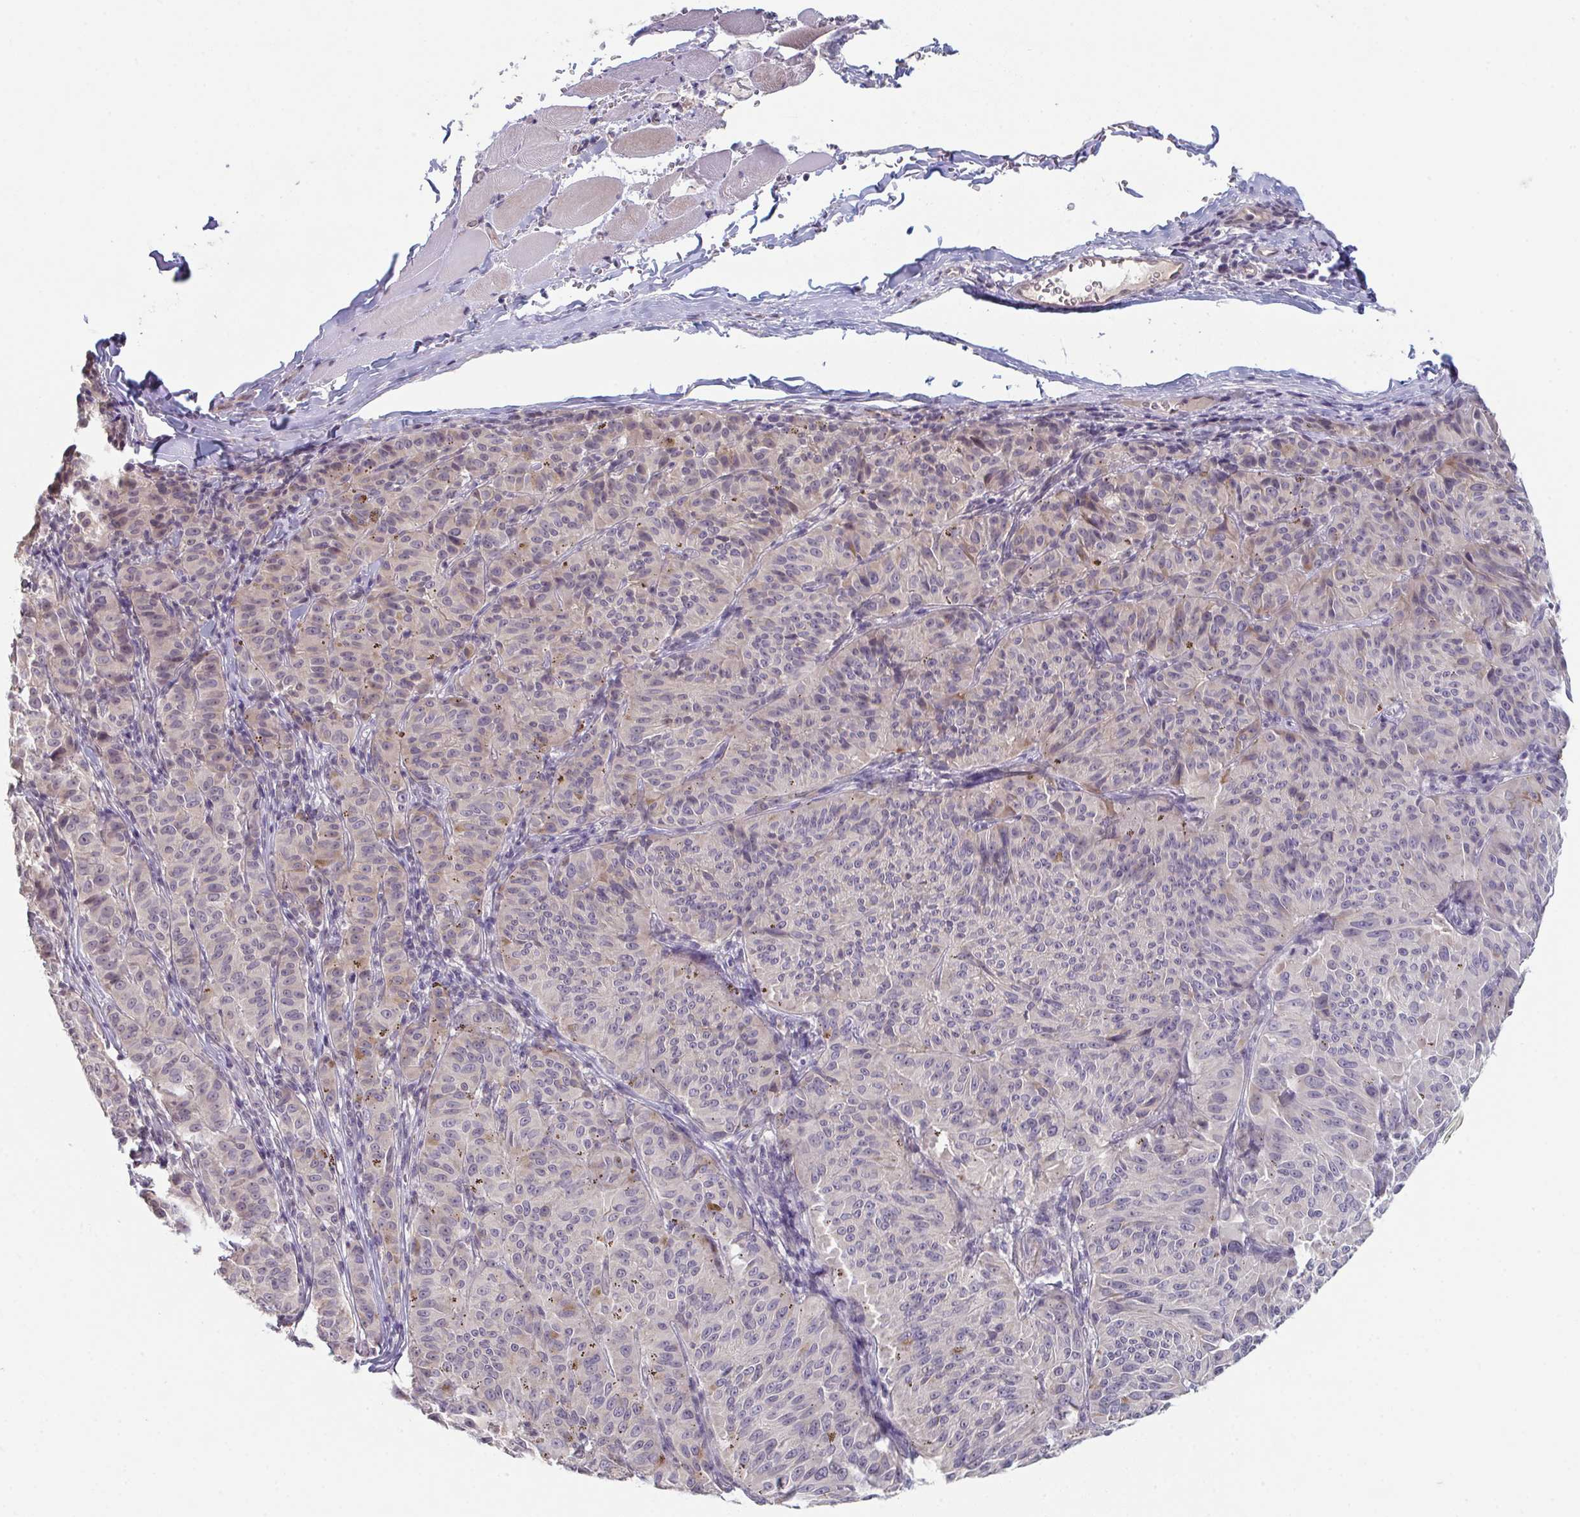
{"staining": {"intensity": "negative", "quantity": "none", "location": "none"}, "tissue": "melanoma", "cell_type": "Tumor cells", "image_type": "cancer", "snomed": [{"axis": "morphology", "description": "Malignant melanoma, NOS"}, {"axis": "topography", "description": "Skin"}], "caption": "IHC histopathology image of human malignant melanoma stained for a protein (brown), which reveals no positivity in tumor cells. Nuclei are stained in blue.", "gene": "ZNF214", "patient": {"sex": "female", "age": 72}}